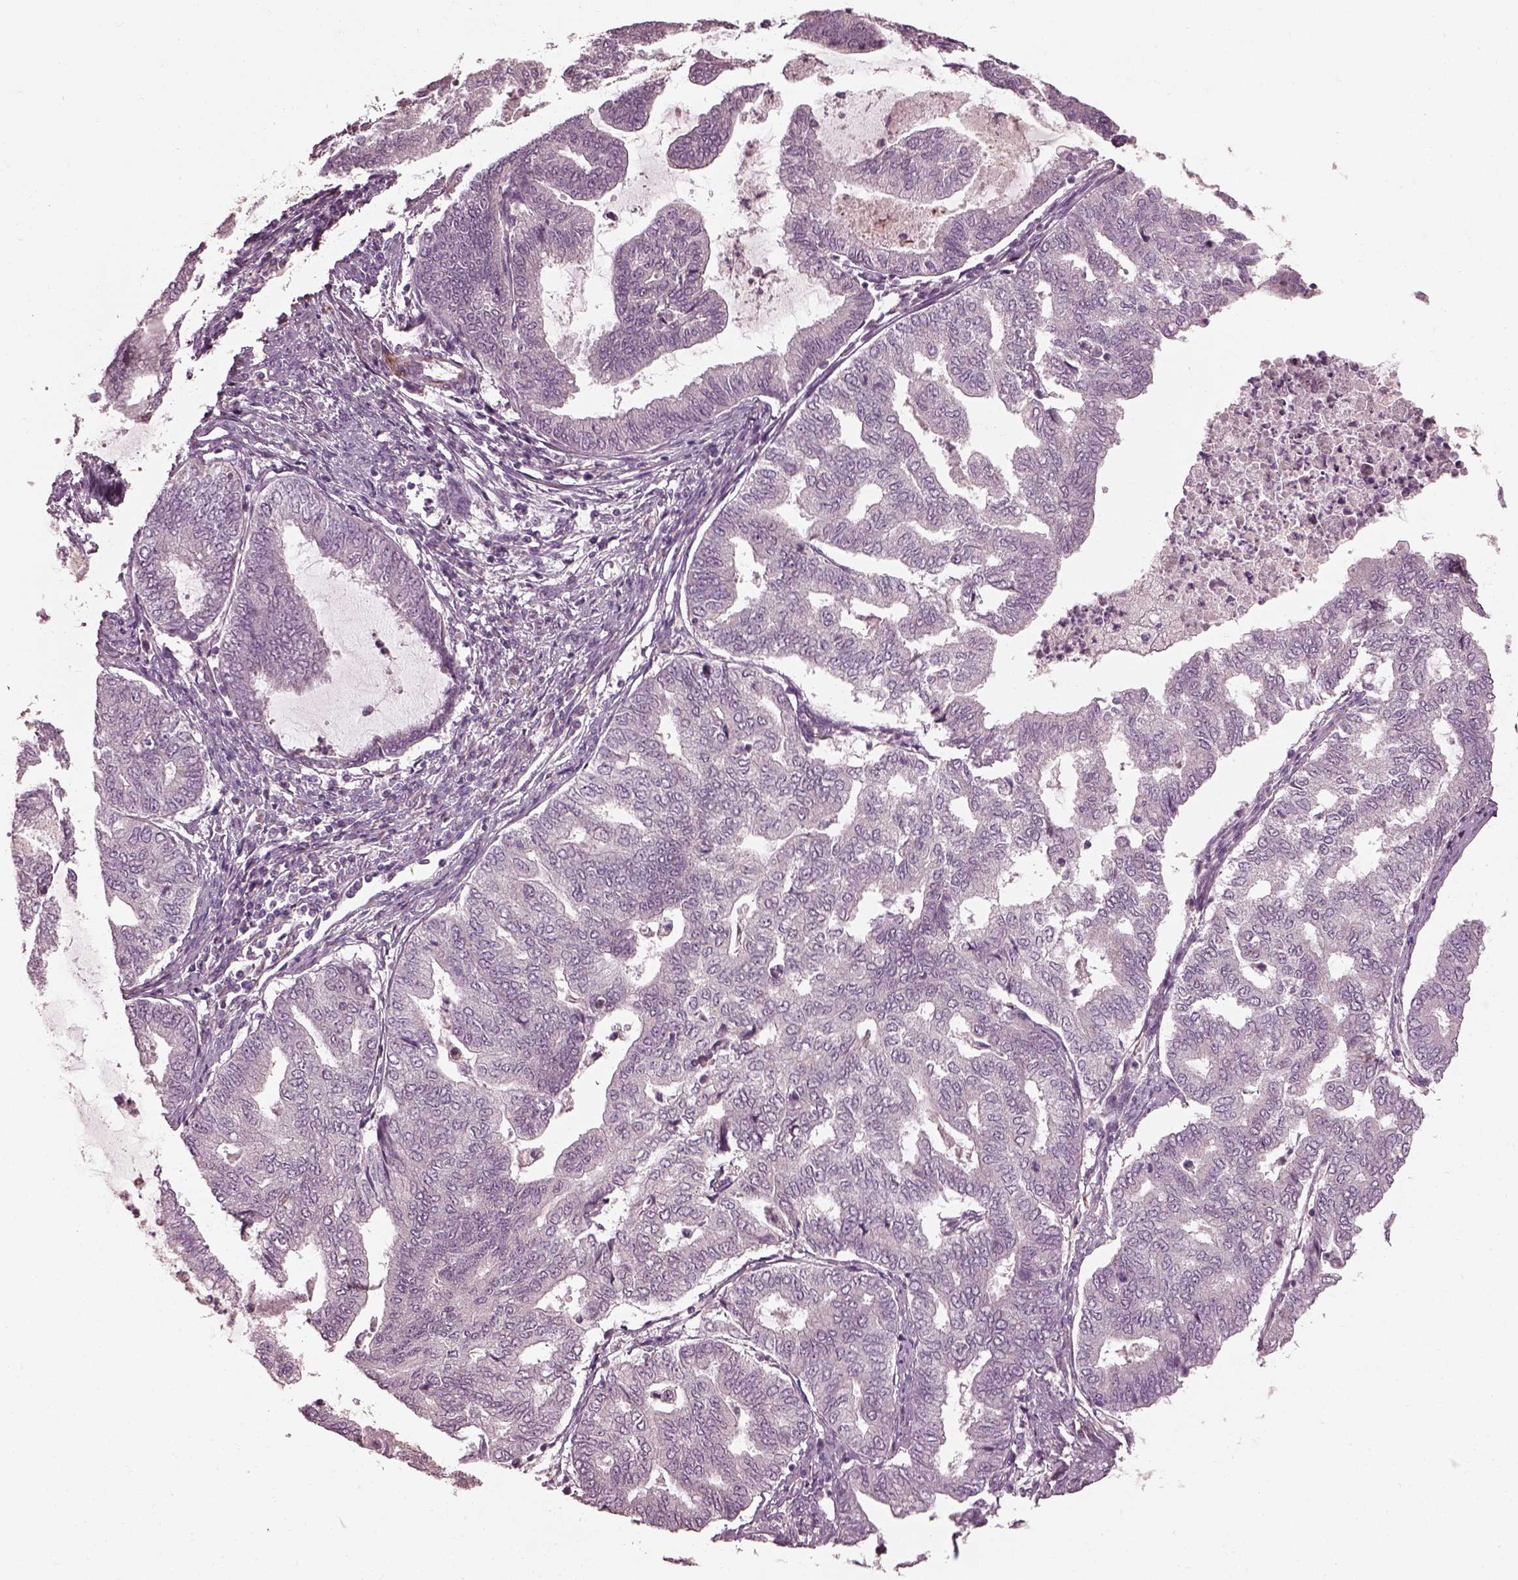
{"staining": {"intensity": "negative", "quantity": "none", "location": "none"}, "tissue": "endometrial cancer", "cell_type": "Tumor cells", "image_type": "cancer", "snomed": [{"axis": "morphology", "description": "Adenocarcinoma, NOS"}, {"axis": "topography", "description": "Endometrium"}], "caption": "IHC of endometrial adenocarcinoma reveals no staining in tumor cells.", "gene": "EFEMP1", "patient": {"sex": "female", "age": 79}}